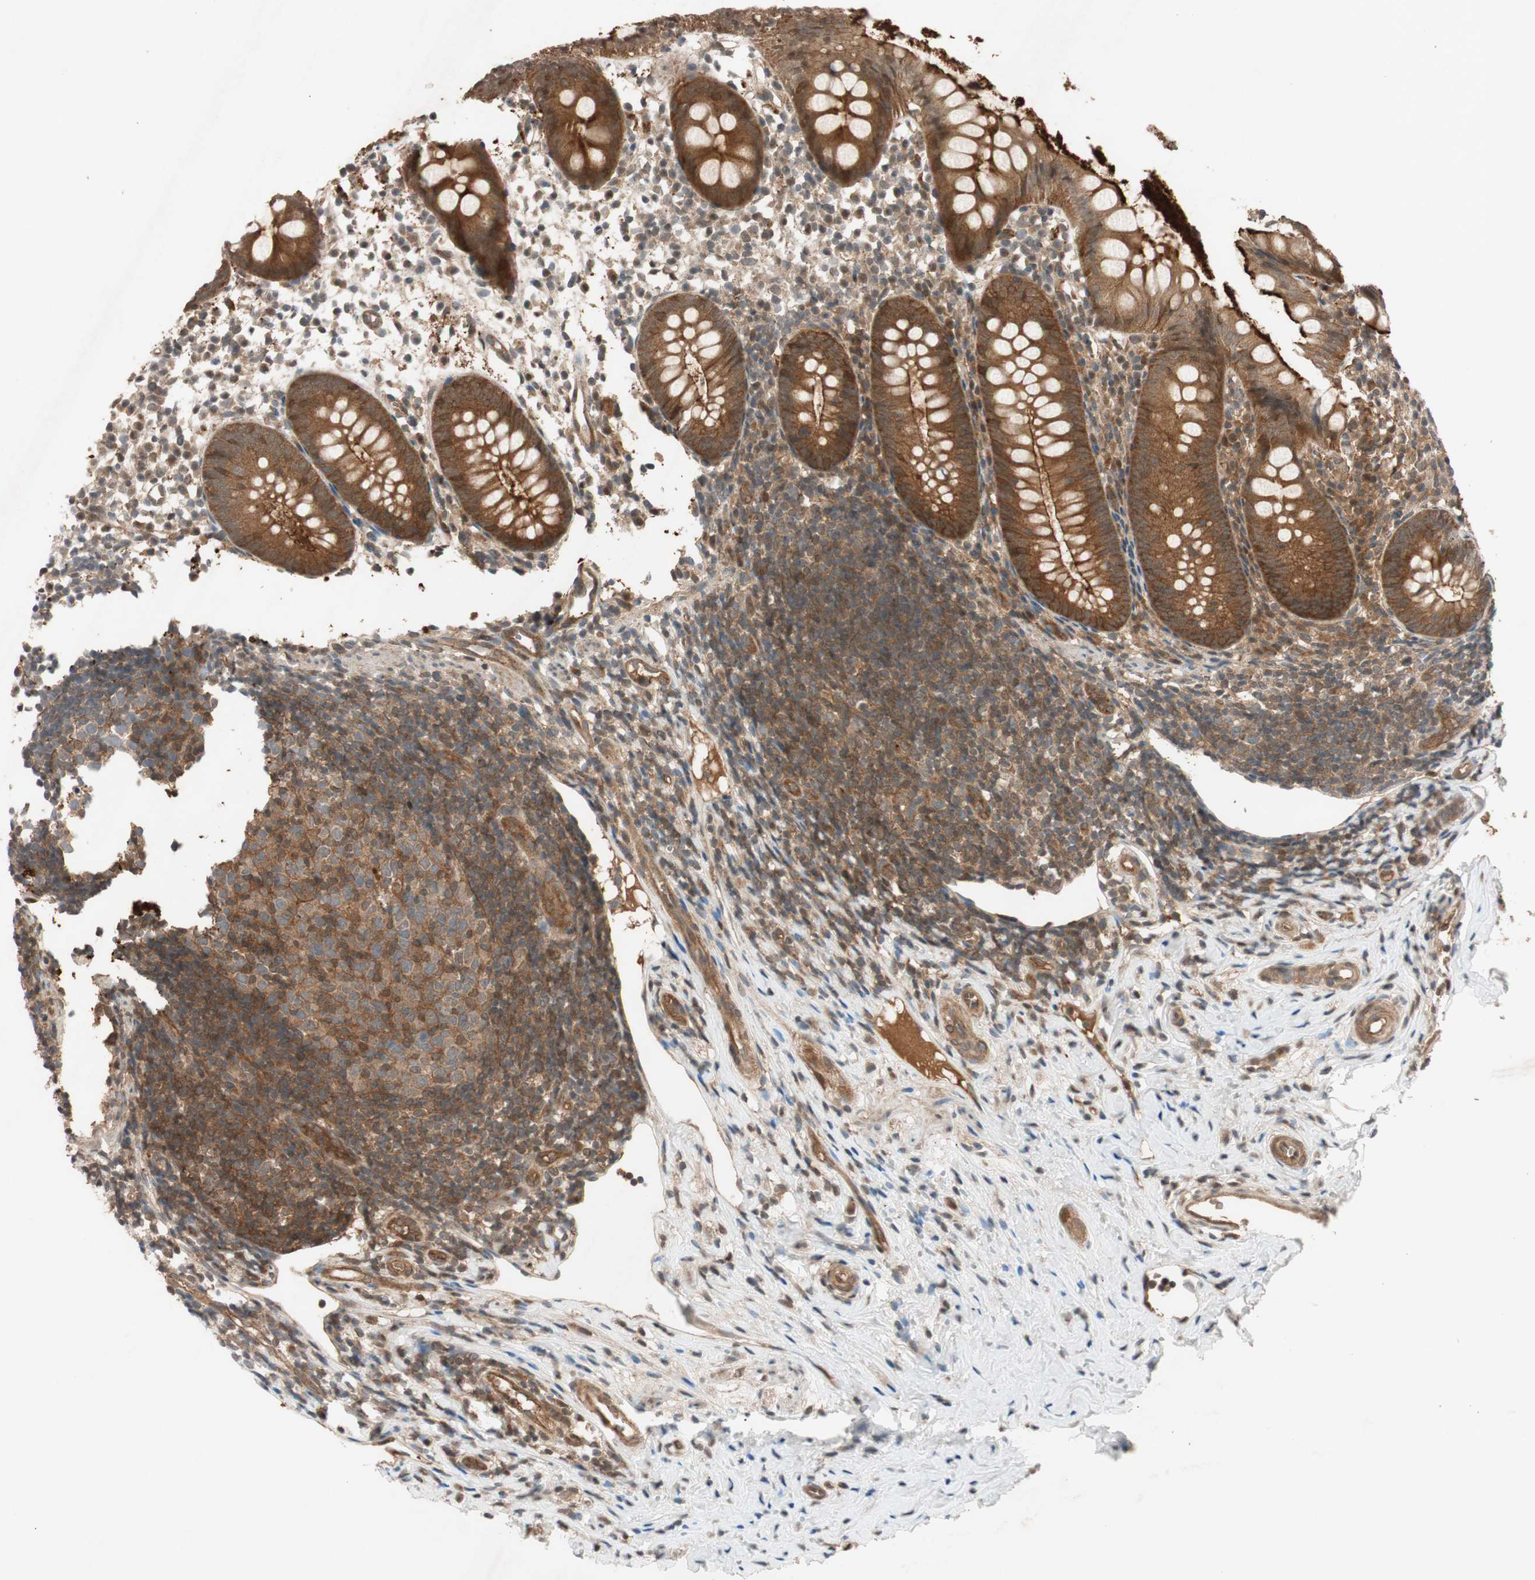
{"staining": {"intensity": "strong", "quantity": ">75%", "location": "cytoplasmic/membranous"}, "tissue": "appendix", "cell_type": "Glandular cells", "image_type": "normal", "snomed": [{"axis": "morphology", "description": "Normal tissue, NOS"}, {"axis": "topography", "description": "Appendix"}], "caption": "Normal appendix displays strong cytoplasmic/membranous staining in about >75% of glandular cells, visualized by immunohistochemistry.", "gene": "EPHA8", "patient": {"sex": "female", "age": 20}}